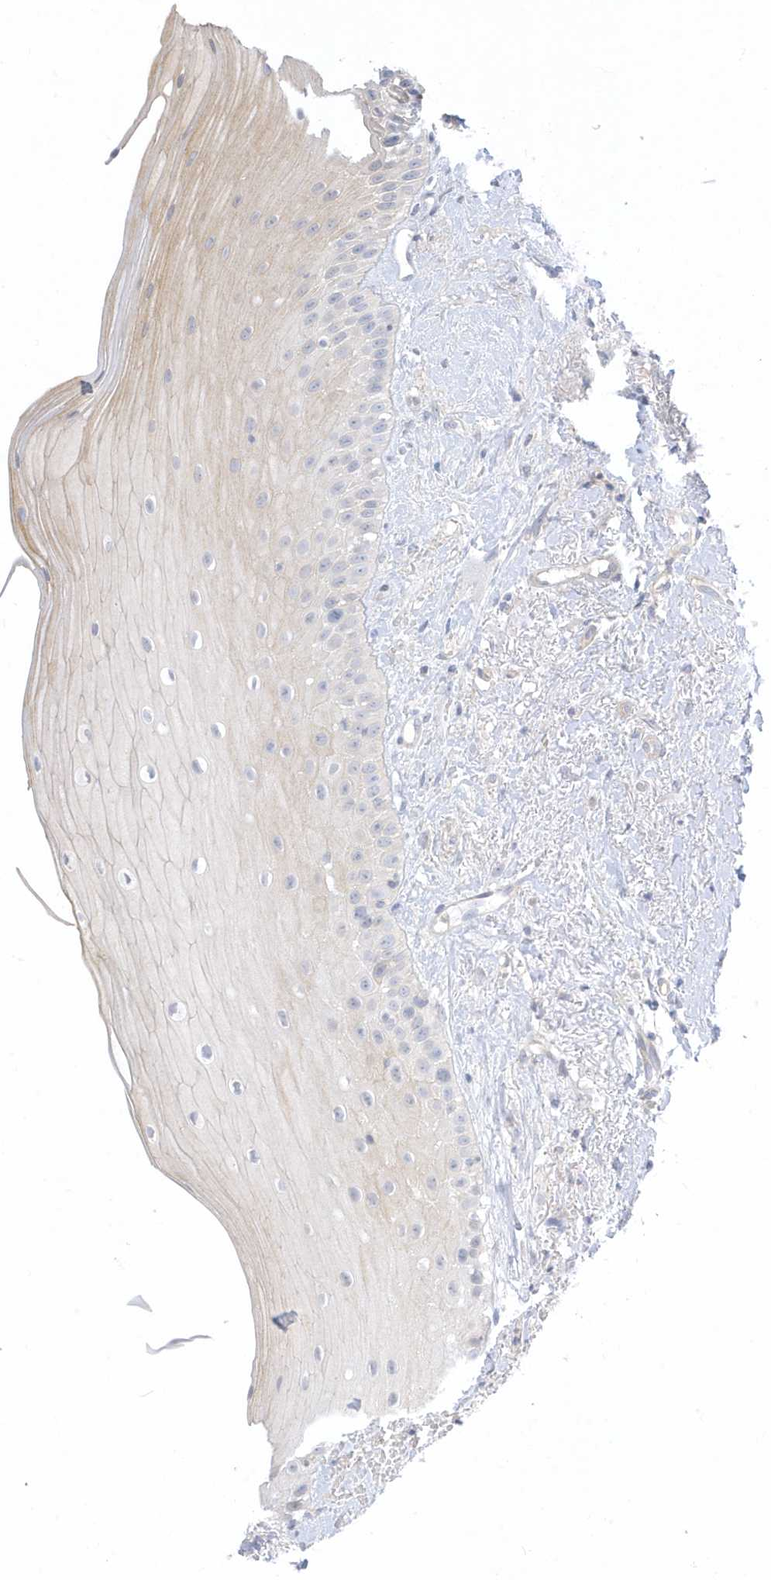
{"staining": {"intensity": "negative", "quantity": "none", "location": "none"}, "tissue": "oral mucosa", "cell_type": "Squamous epithelial cells", "image_type": "normal", "snomed": [{"axis": "morphology", "description": "Normal tissue, NOS"}, {"axis": "topography", "description": "Oral tissue"}], "caption": "This is a histopathology image of immunohistochemistry staining of normal oral mucosa, which shows no positivity in squamous epithelial cells. Brightfield microscopy of immunohistochemistry (IHC) stained with DAB (3,3'-diaminobenzidine) (brown) and hematoxylin (blue), captured at high magnification.", "gene": "ARHGEF9", "patient": {"sex": "female", "age": 63}}